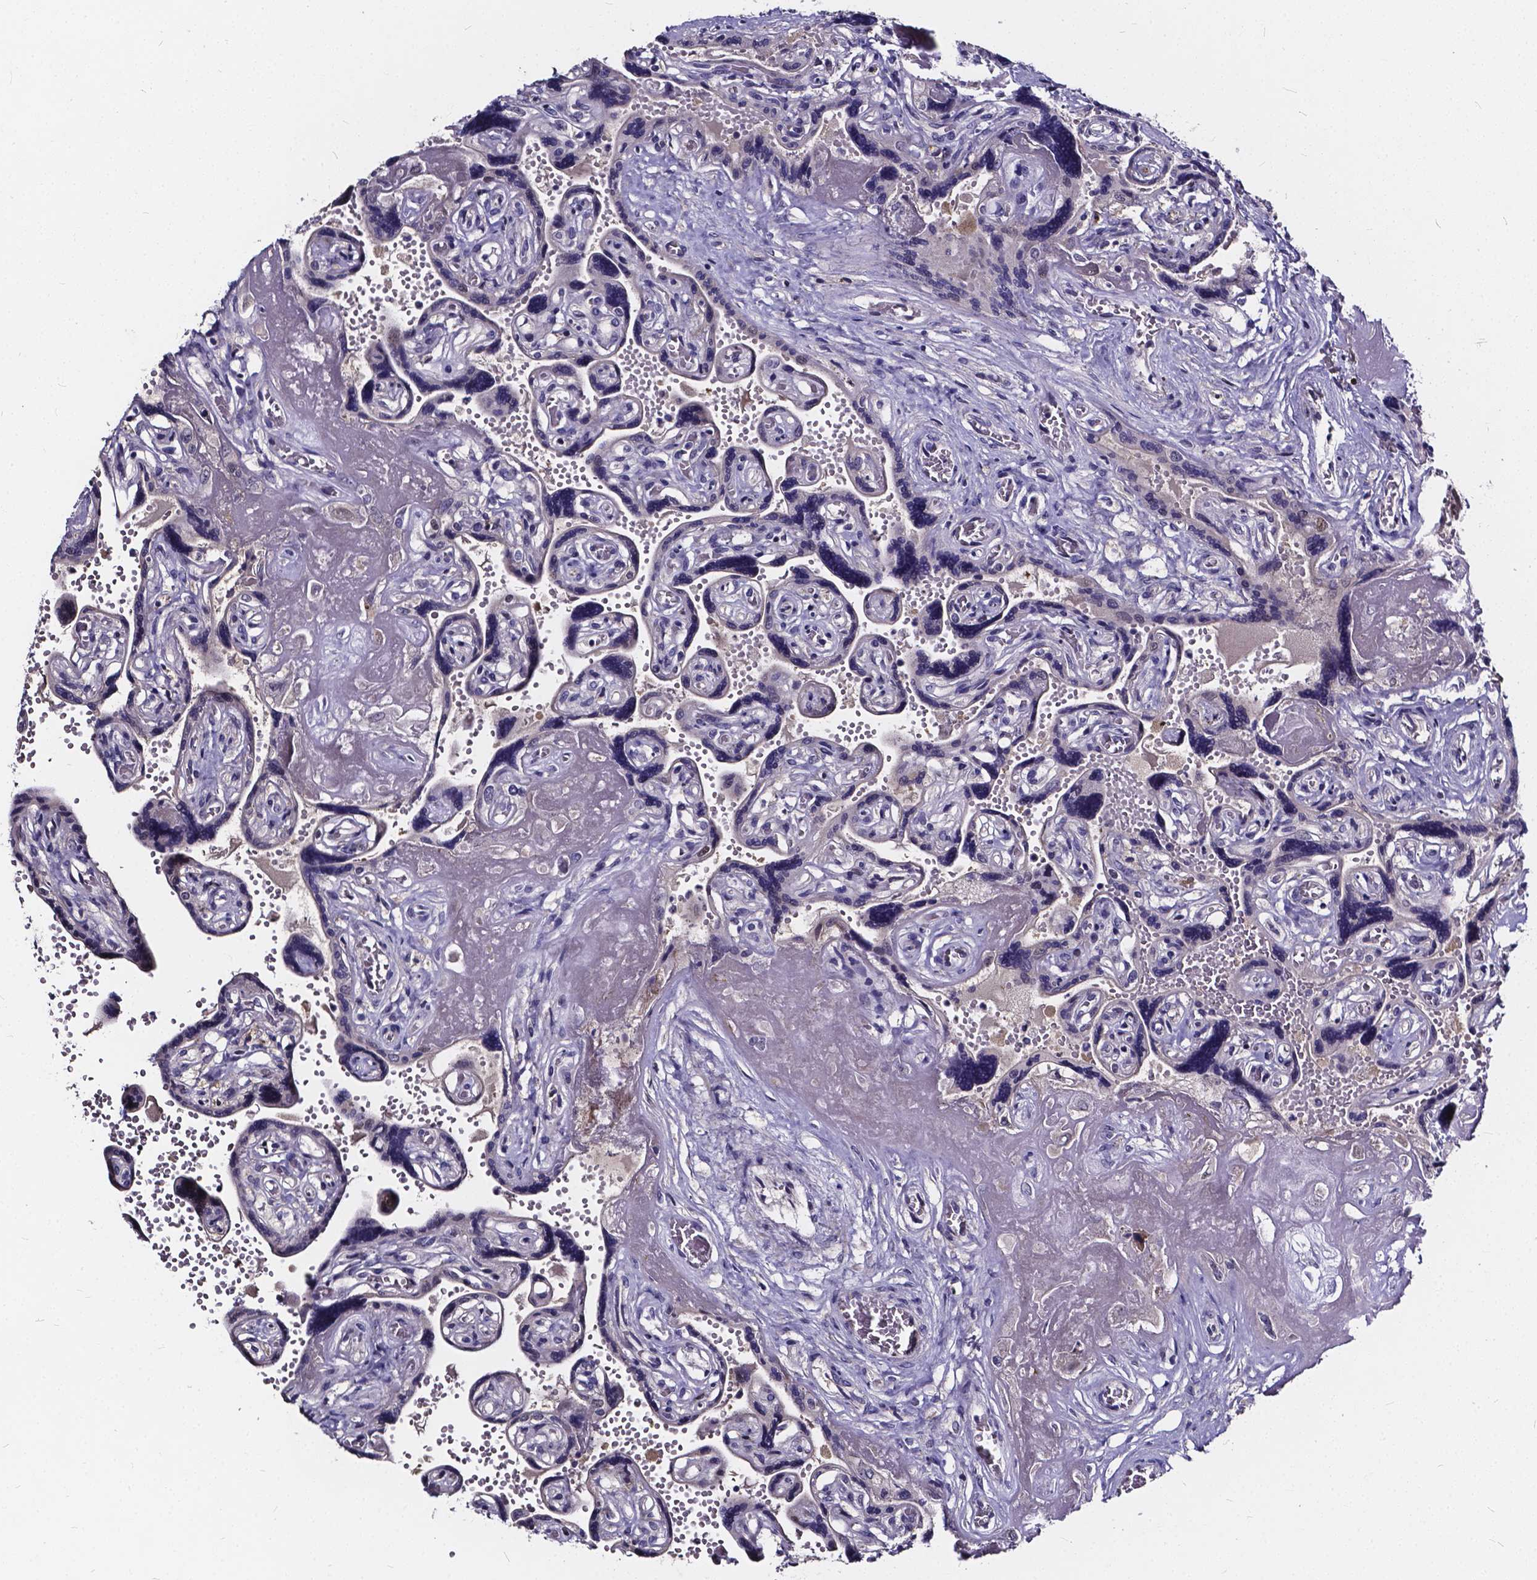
{"staining": {"intensity": "negative", "quantity": "none", "location": "none"}, "tissue": "placenta", "cell_type": "Decidual cells", "image_type": "normal", "snomed": [{"axis": "morphology", "description": "Normal tissue, NOS"}, {"axis": "topography", "description": "Placenta"}], "caption": "DAB immunohistochemical staining of benign placenta demonstrates no significant staining in decidual cells. The staining is performed using DAB (3,3'-diaminobenzidine) brown chromogen with nuclei counter-stained in using hematoxylin.", "gene": "SOWAHA", "patient": {"sex": "female", "age": 32}}